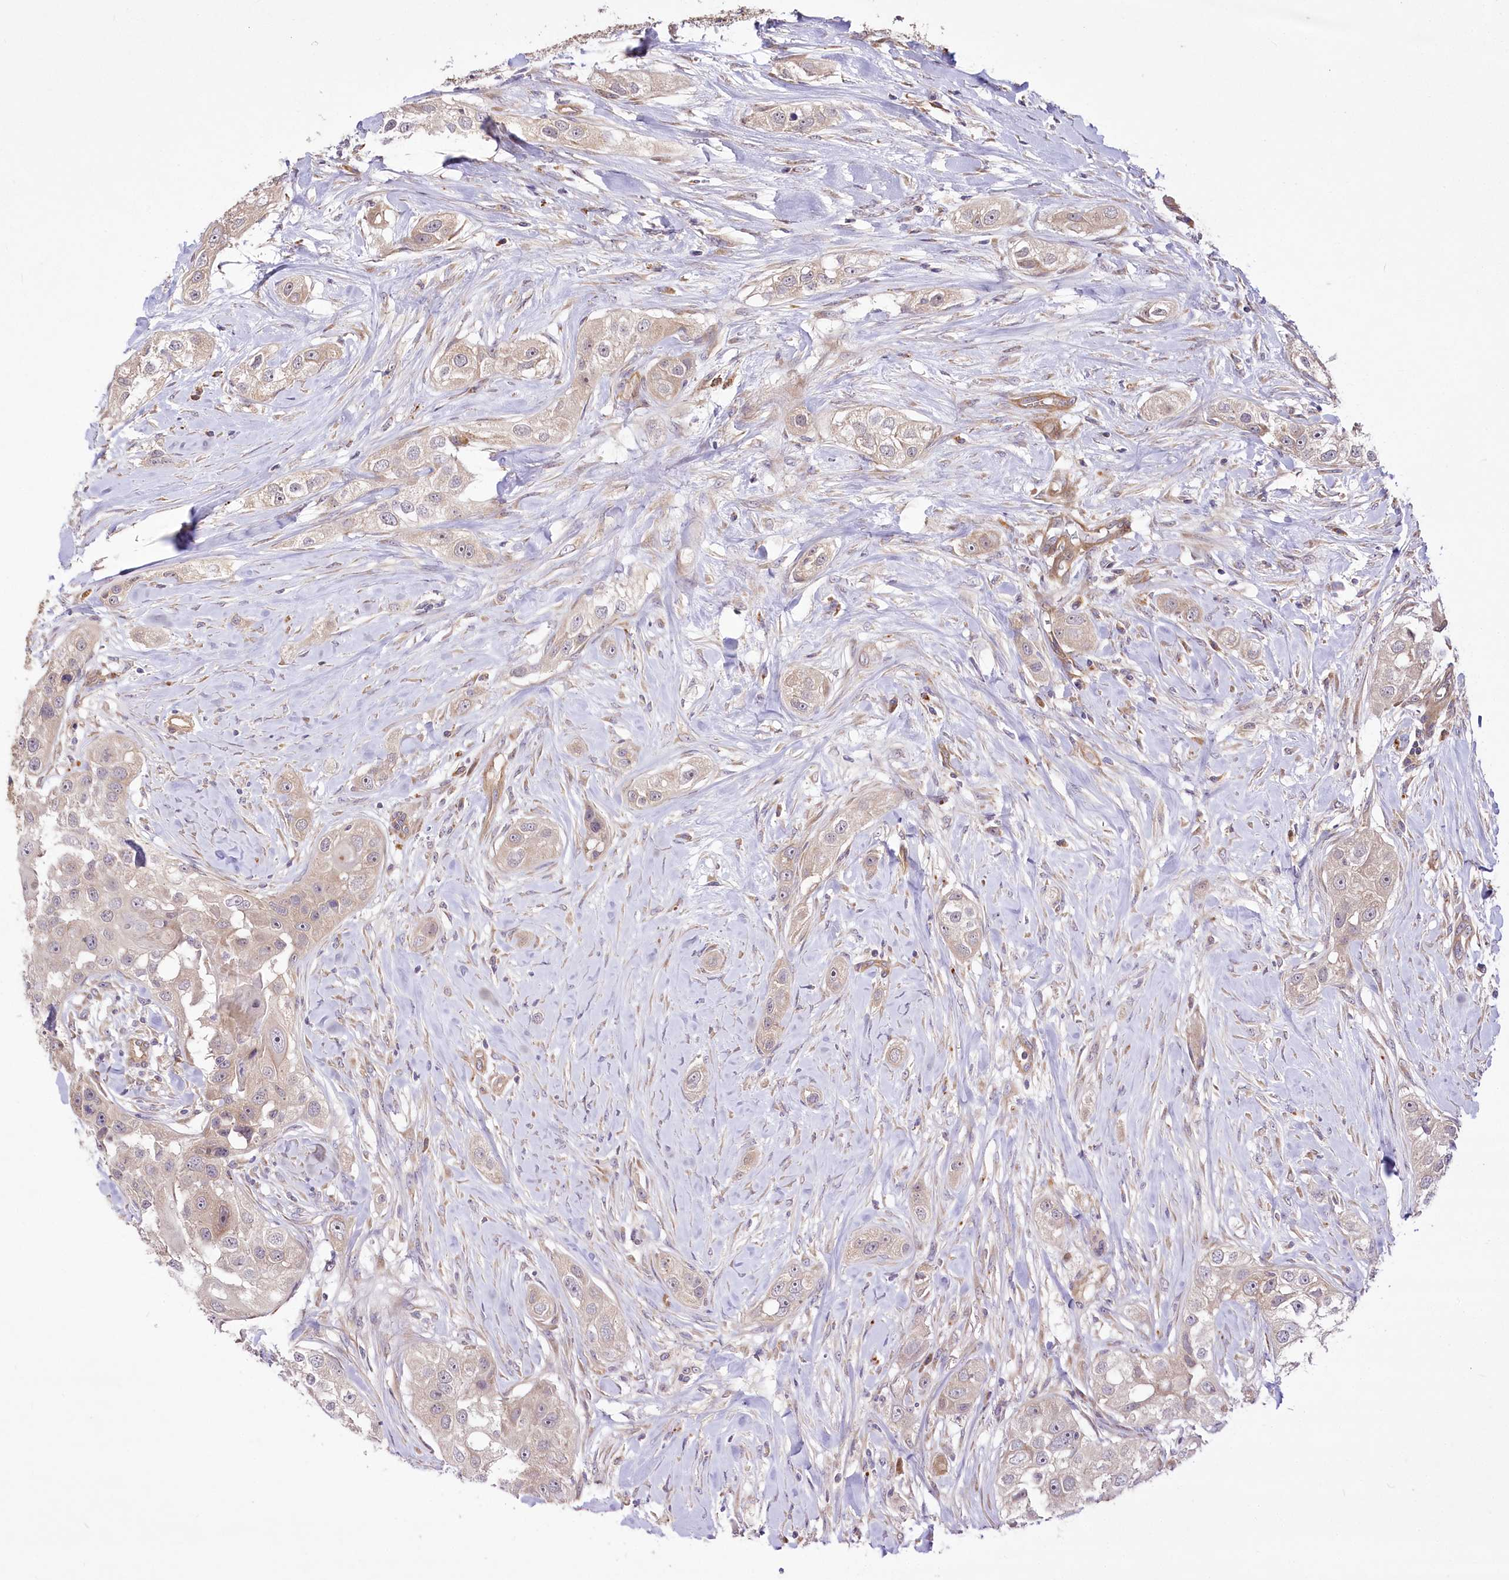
{"staining": {"intensity": "weak", "quantity": "25%-75%", "location": "cytoplasmic/membranous"}, "tissue": "head and neck cancer", "cell_type": "Tumor cells", "image_type": "cancer", "snomed": [{"axis": "morphology", "description": "Normal tissue, NOS"}, {"axis": "morphology", "description": "Squamous cell carcinoma, NOS"}, {"axis": "topography", "description": "Skeletal muscle"}, {"axis": "topography", "description": "Head-Neck"}], "caption": "A histopathology image showing weak cytoplasmic/membranous expression in about 25%-75% of tumor cells in head and neck squamous cell carcinoma, as visualized by brown immunohistochemical staining.", "gene": "PSTK", "patient": {"sex": "male", "age": 51}}